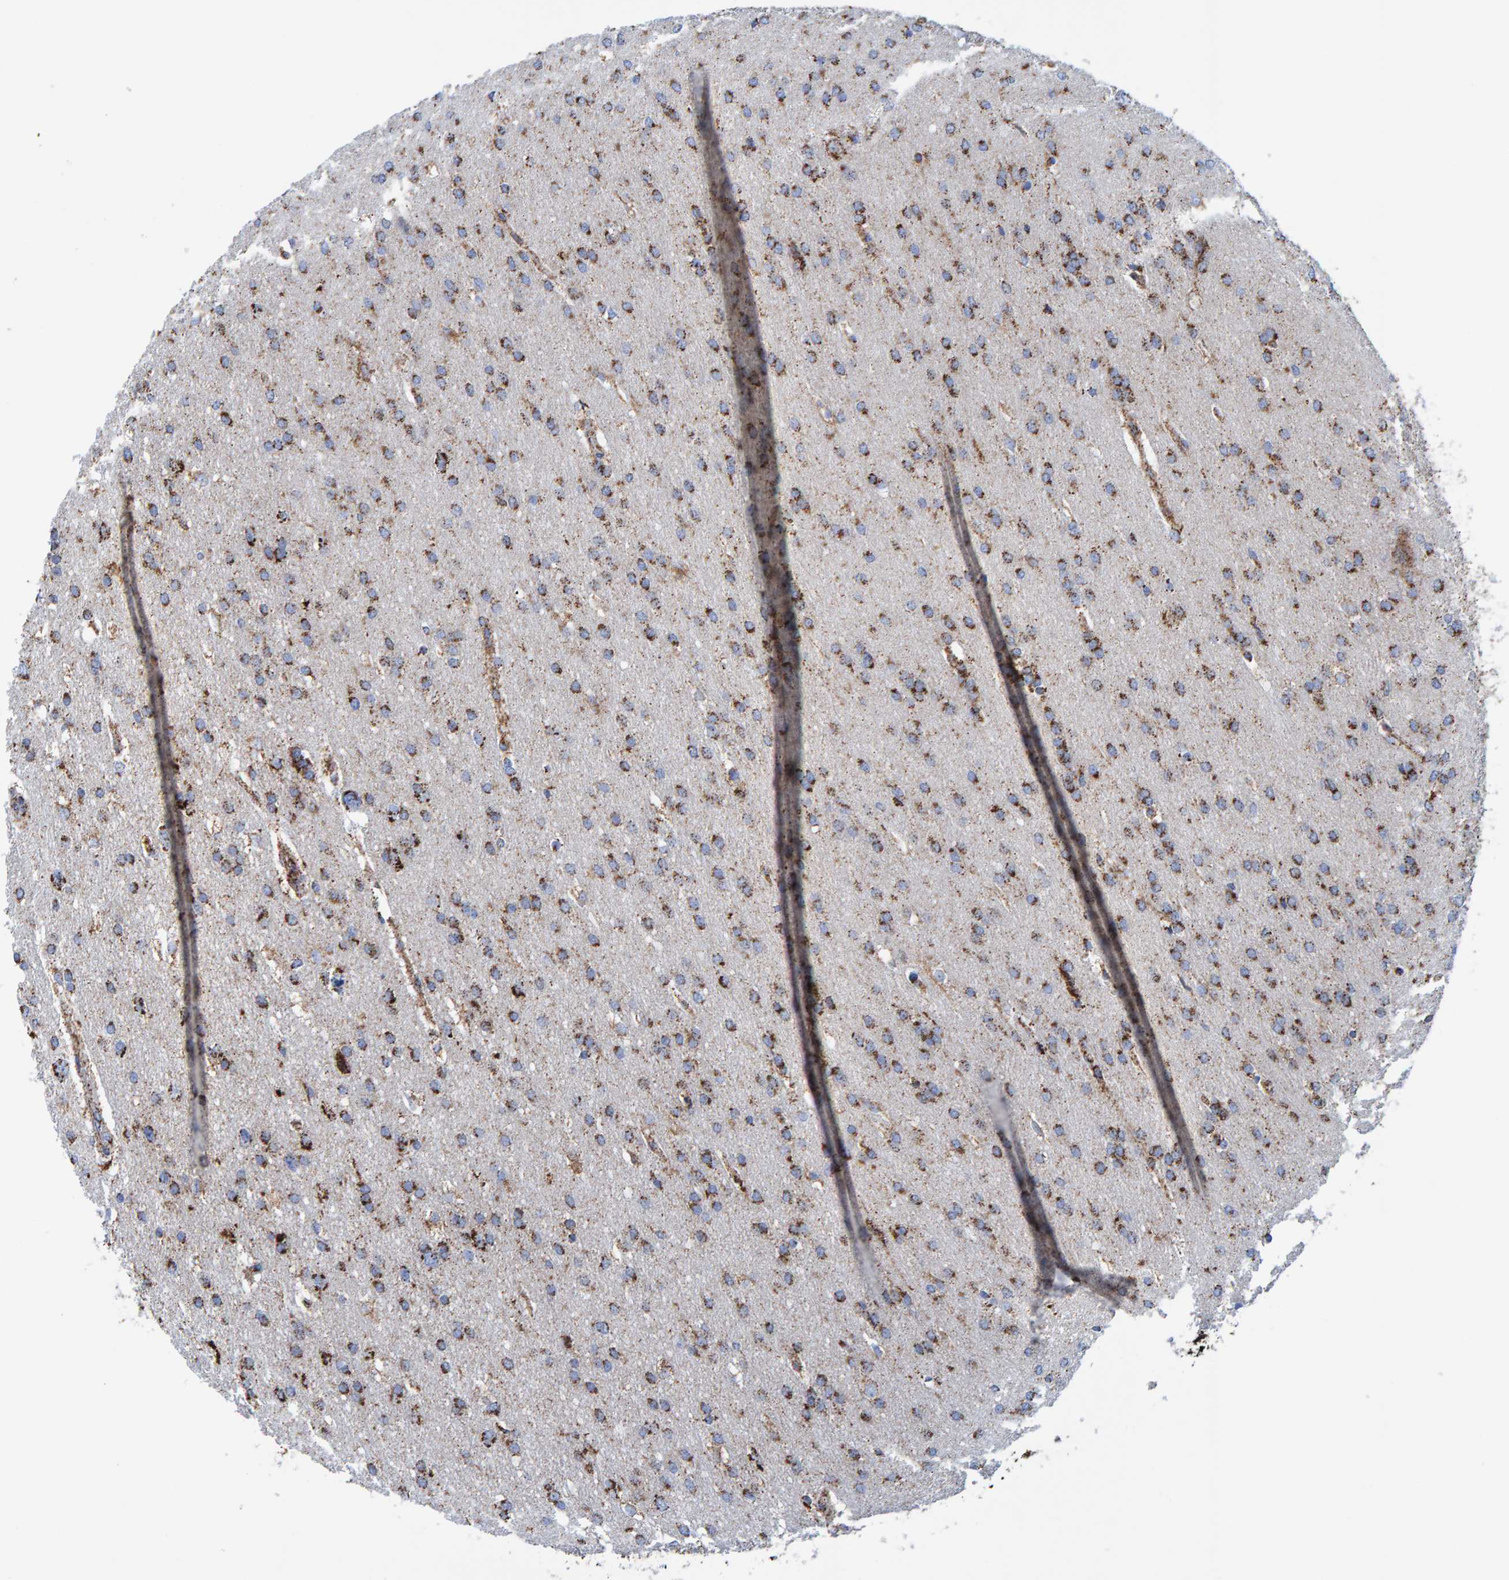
{"staining": {"intensity": "strong", "quantity": ">75%", "location": "cytoplasmic/membranous"}, "tissue": "glioma", "cell_type": "Tumor cells", "image_type": "cancer", "snomed": [{"axis": "morphology", "description": "Glioma, malignant, Low grade"}, {"axis": "topography", "description": "Brain"}], "caption": "DAB (3,3'-diaminobenzidine) immunohistochemical staining of malignant glioma (low-grade) demonstrates strong cytoplasmic/membranous protein positivity in about >75% of tumor cells.", "gene": "ENSG00000262660", "patient": {"sex": "female", "age": 37}}